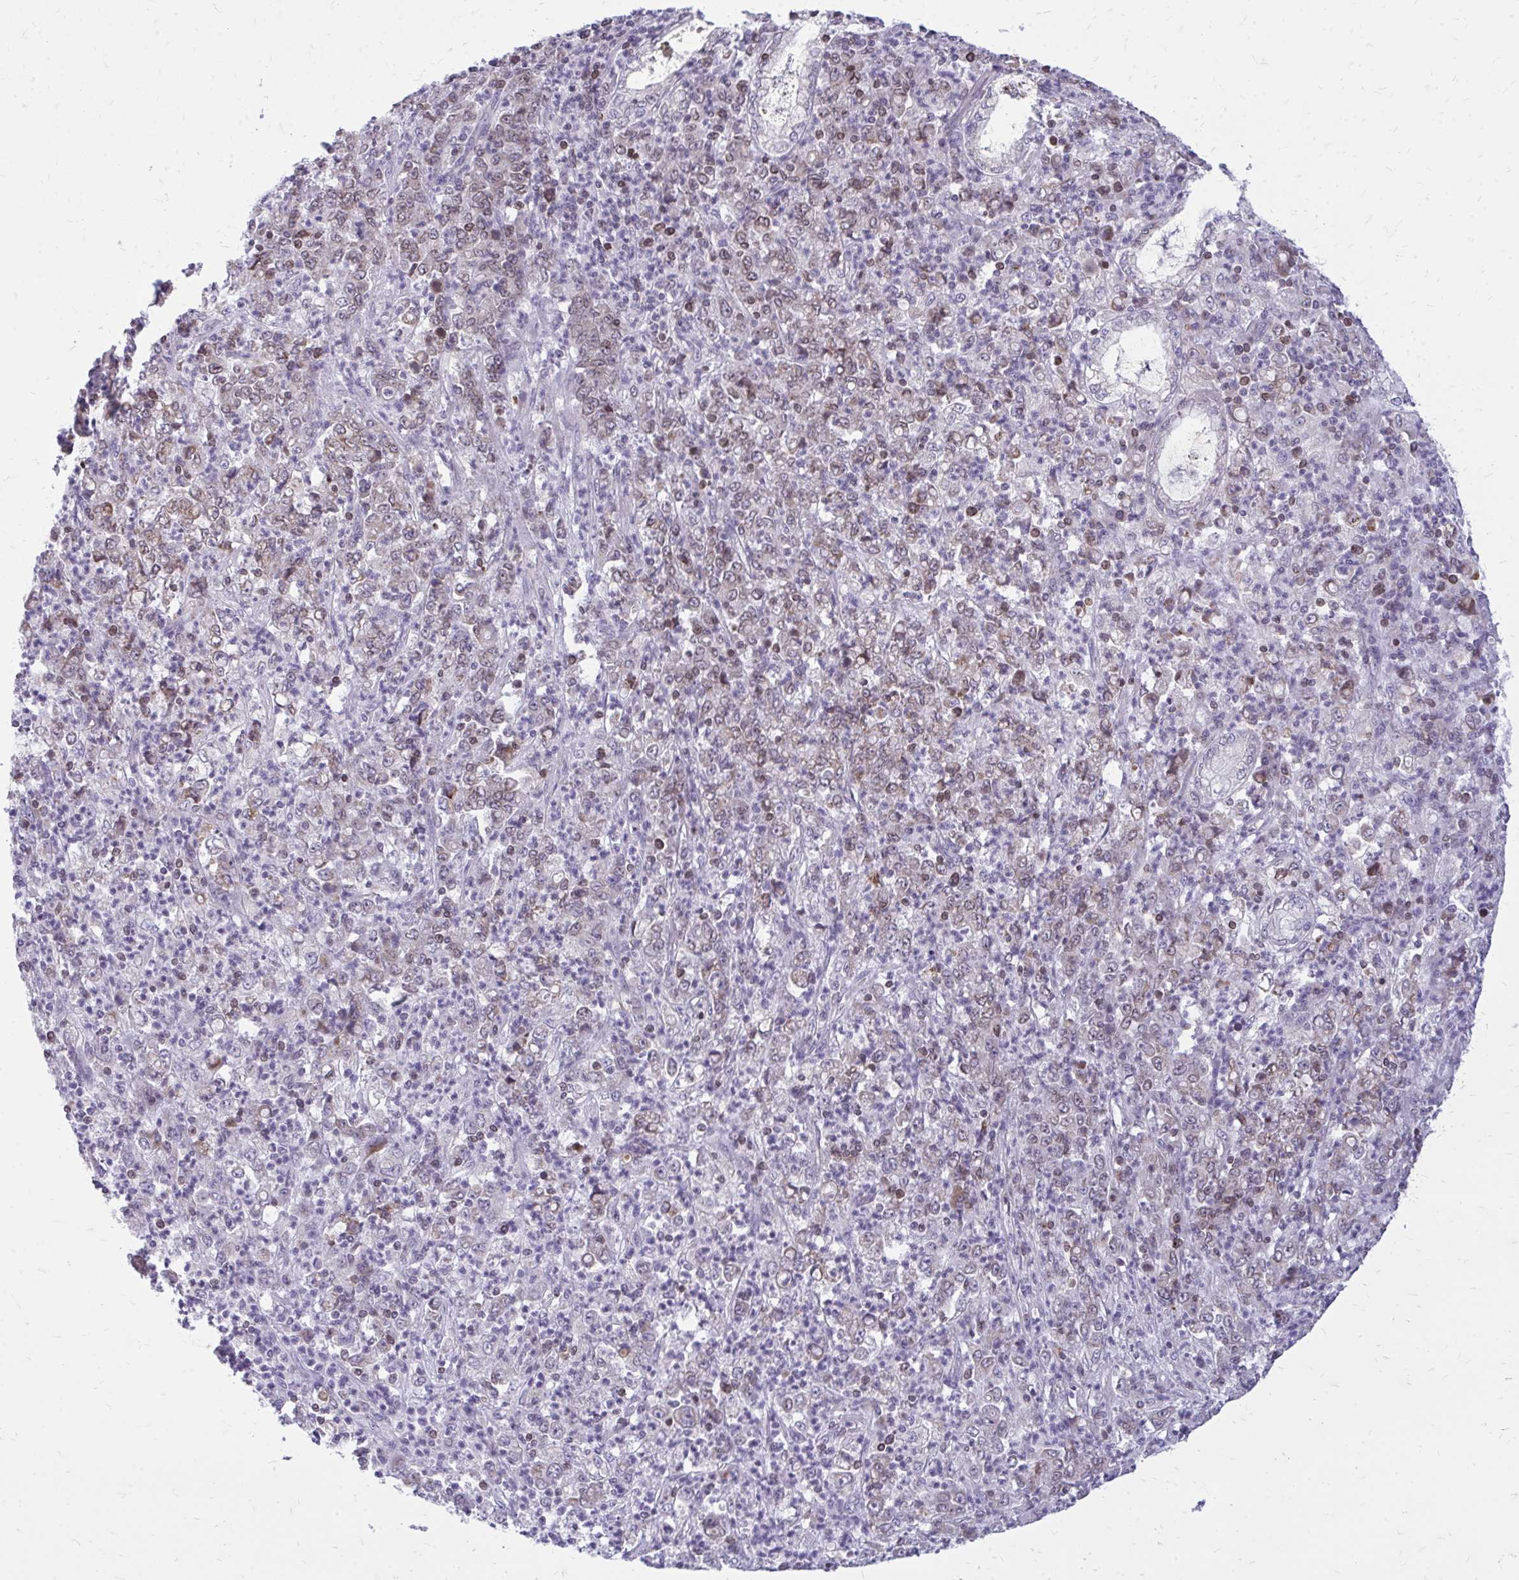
{"staining": {"intensity": "moderate", "quantity": "<25%", "location": "cytoplasmic/membranous"}, "tissue": "stomach cancer", "cell_type": "Tumor cells", "image_type": "cancer", "snomed": [{"axis": "morphology", "description": "Adenocarcinoma, NOS"}, {"axis": "topography", "description": "Stomach, lower"}], "caption": "Stomach adenocarcinoma stained with a brown dye reveals moderate cytoplasmic/membranous positive staining in about <25% of tumor cells.", "gene": "RPS6KA2", "patient": {"sex": "female", "age": 71}}